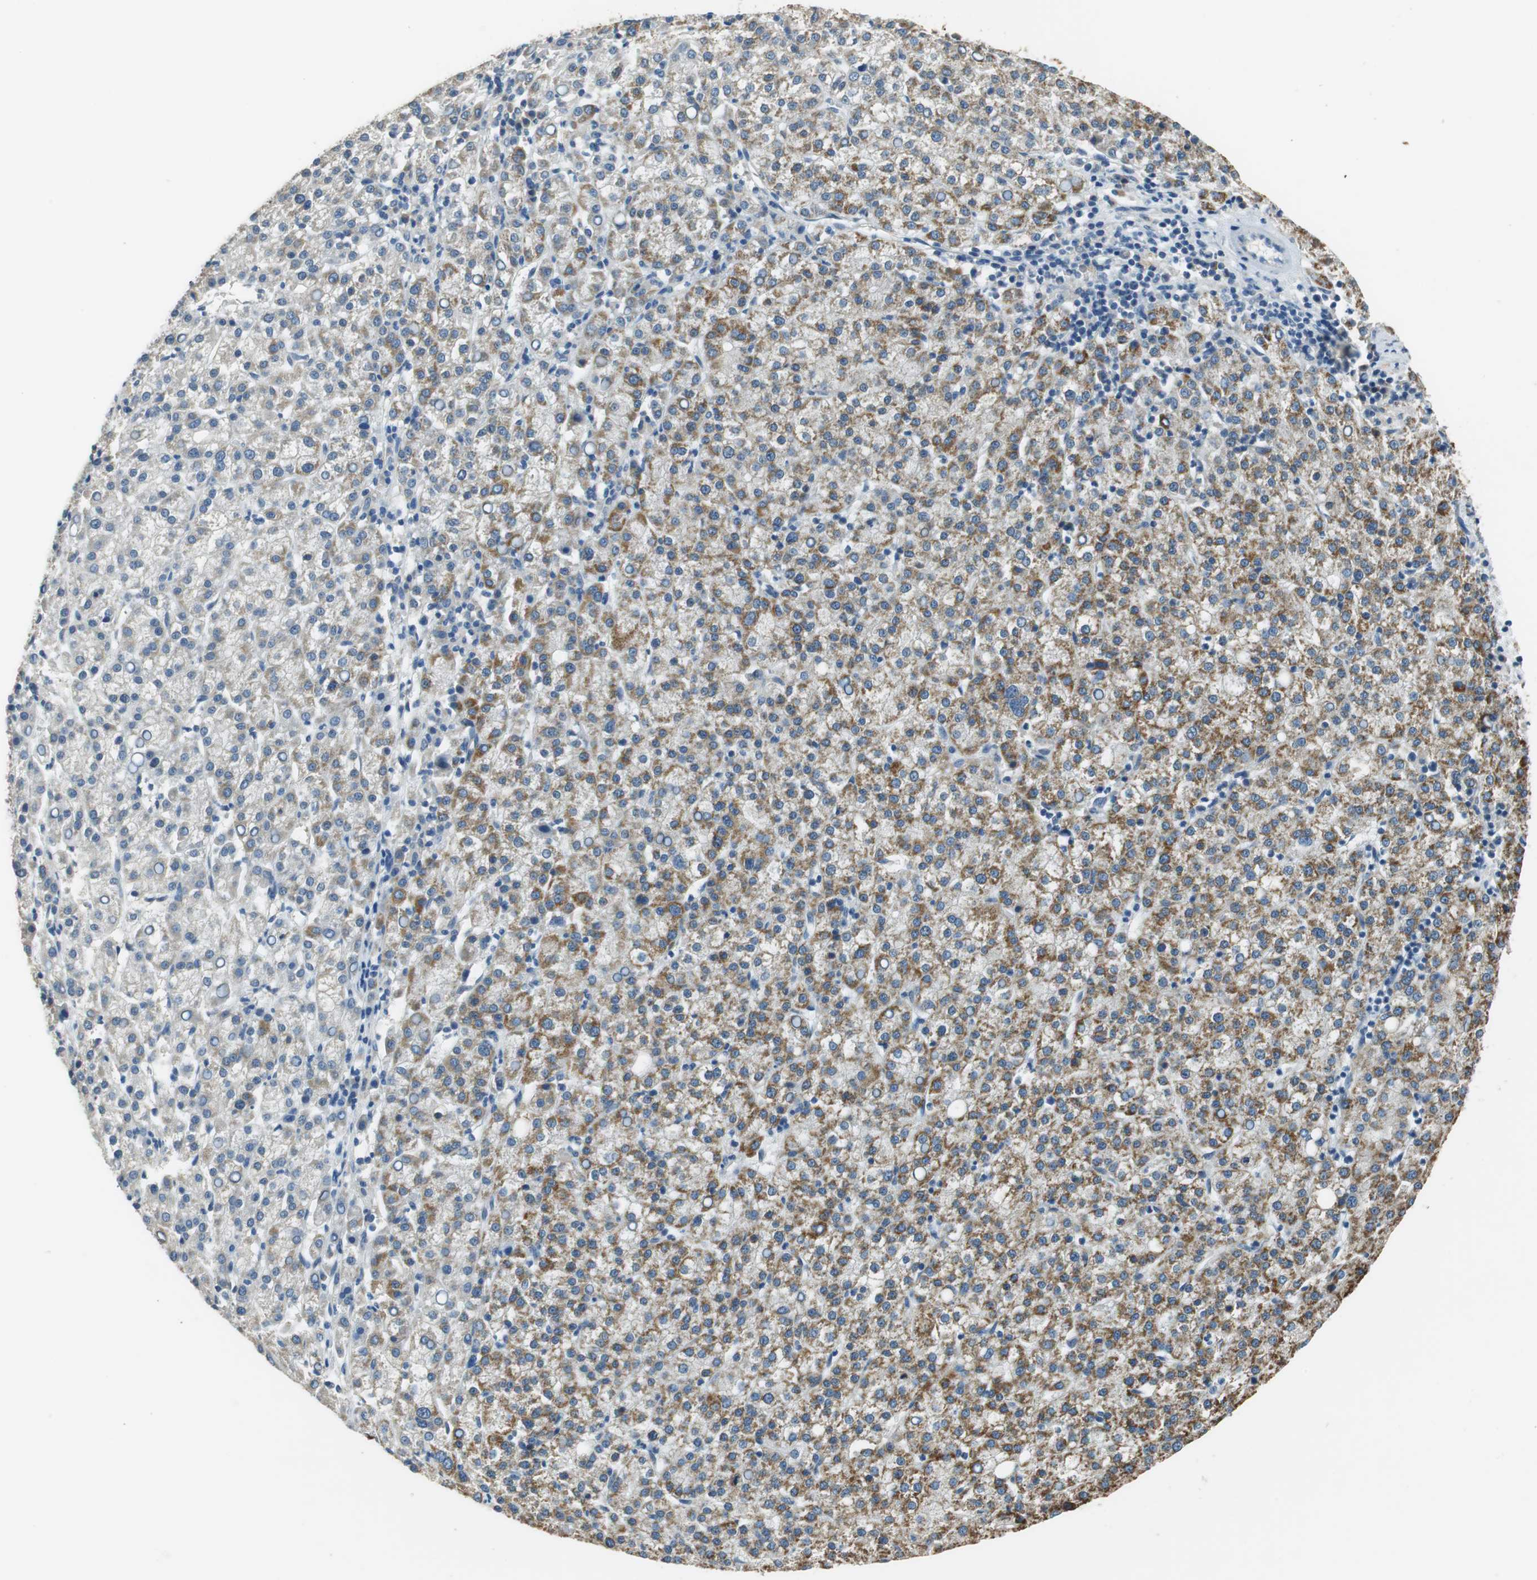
{"staining": {"intensity": "strong", "quantity": "25%-75%", "location": "cytoplasmic/membranous"}, "tissue": "liver cancer", "cell_type": "Tumor cells", "image_type": "cancer", "snomed": [{"axis": "morphology", "description": "Carcinoma, Hepatocellular, NOS"}, {"axis": "topography", "description": "Liver"}], "caption": "Liver cancer stained with DAB (3,3'-diaminobenzidine) IHC displays high levels of strong cytoplasmic/membranous staining in about 25%-75% of tumor cells.", "gene": "ALDH4A1", "patient": {"sex": "female", "age": 58}}